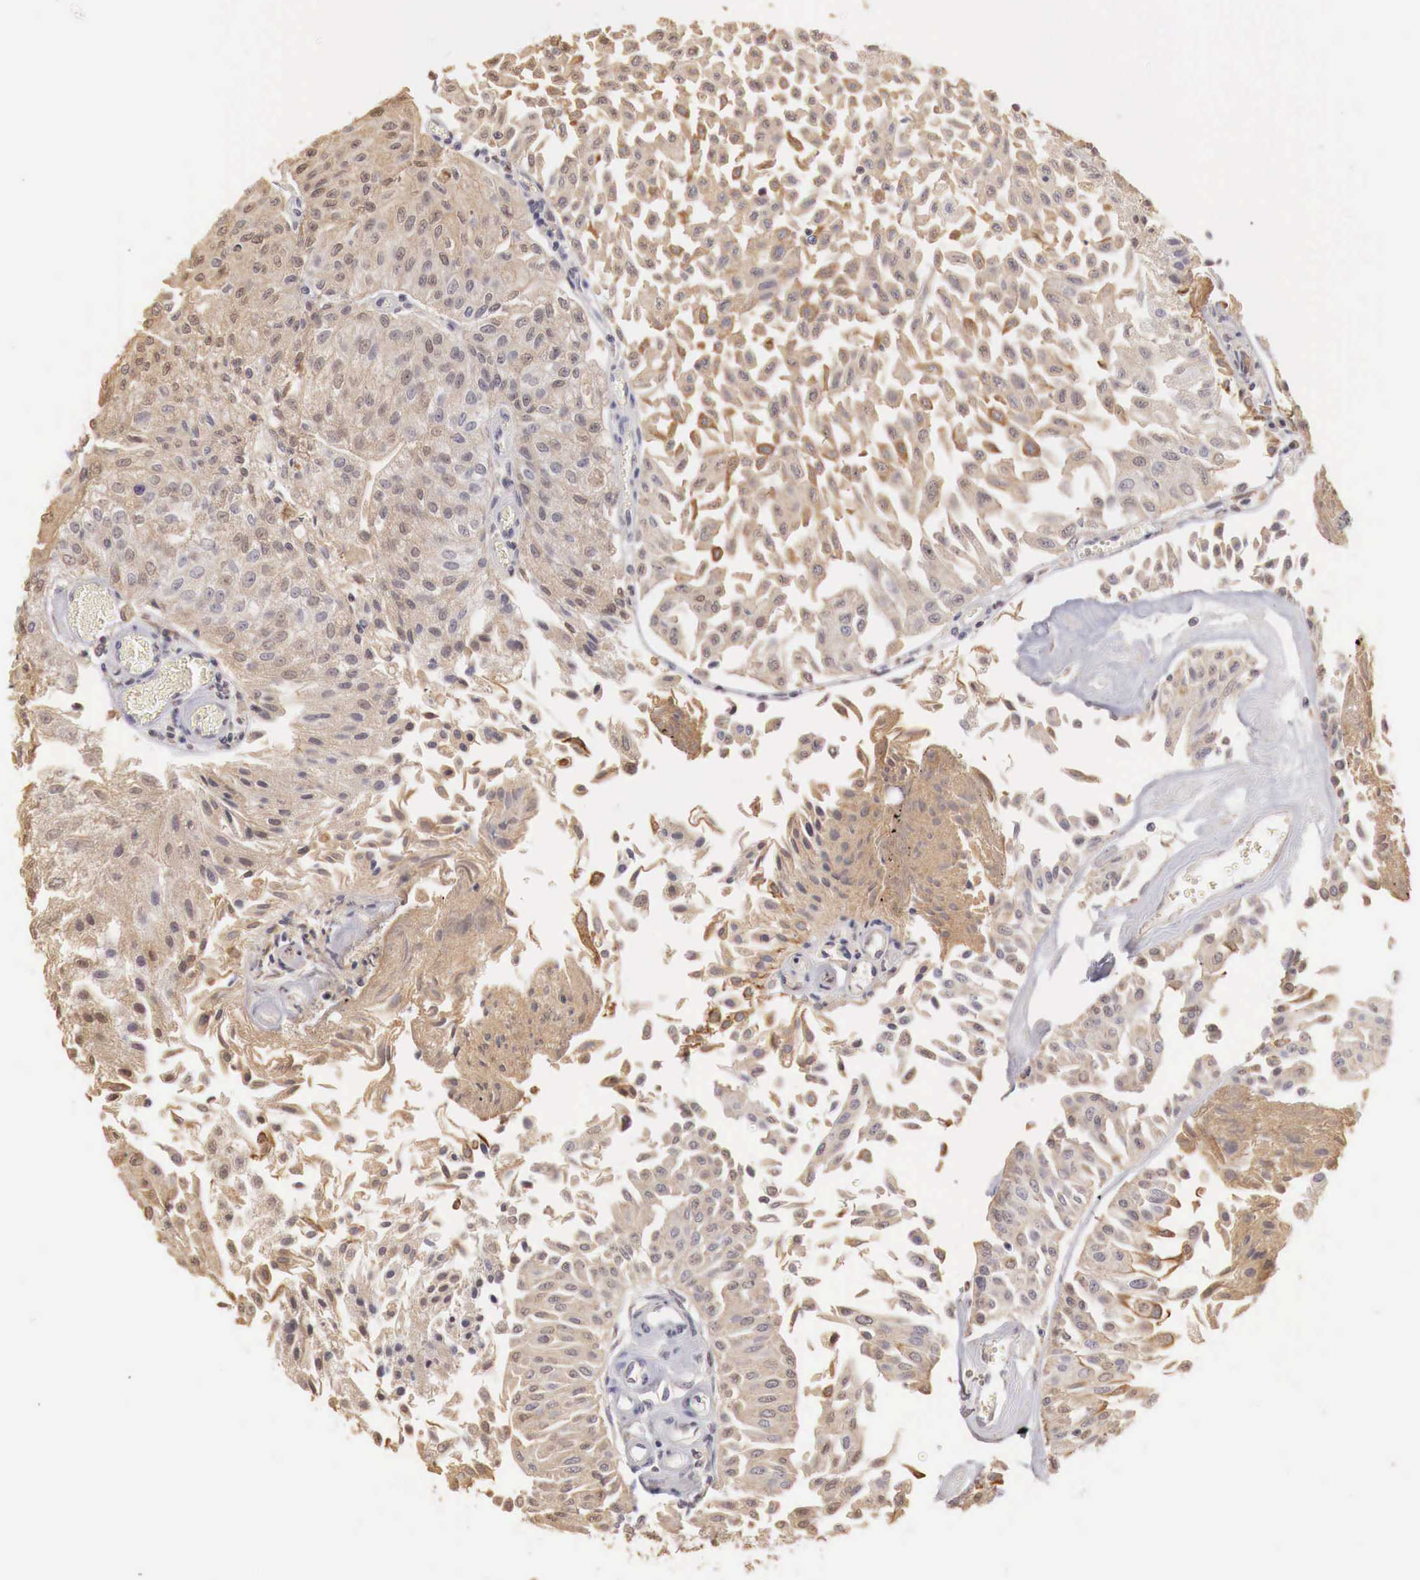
{"staining": {"intensity": "weak", "quantity": ">75%", "location": "cytoplasmic/membranous"}, "tissue": "urothelial cancer", "cell_type": "Tumor cells", "image_type": "cancer", "snomed": [{"axis": "morphology", "description": "Urothelial carcinoma, Low grade"}, {"axis": "topography", "description": "Urinary bladder"}], "caption": "Urothelial cancer stained for a protein reveals weak cytoplasmic/membranous positivity in tumor cells.", "gene": "TBC1D9", "patient": {"sex": "male", "age": 86}}